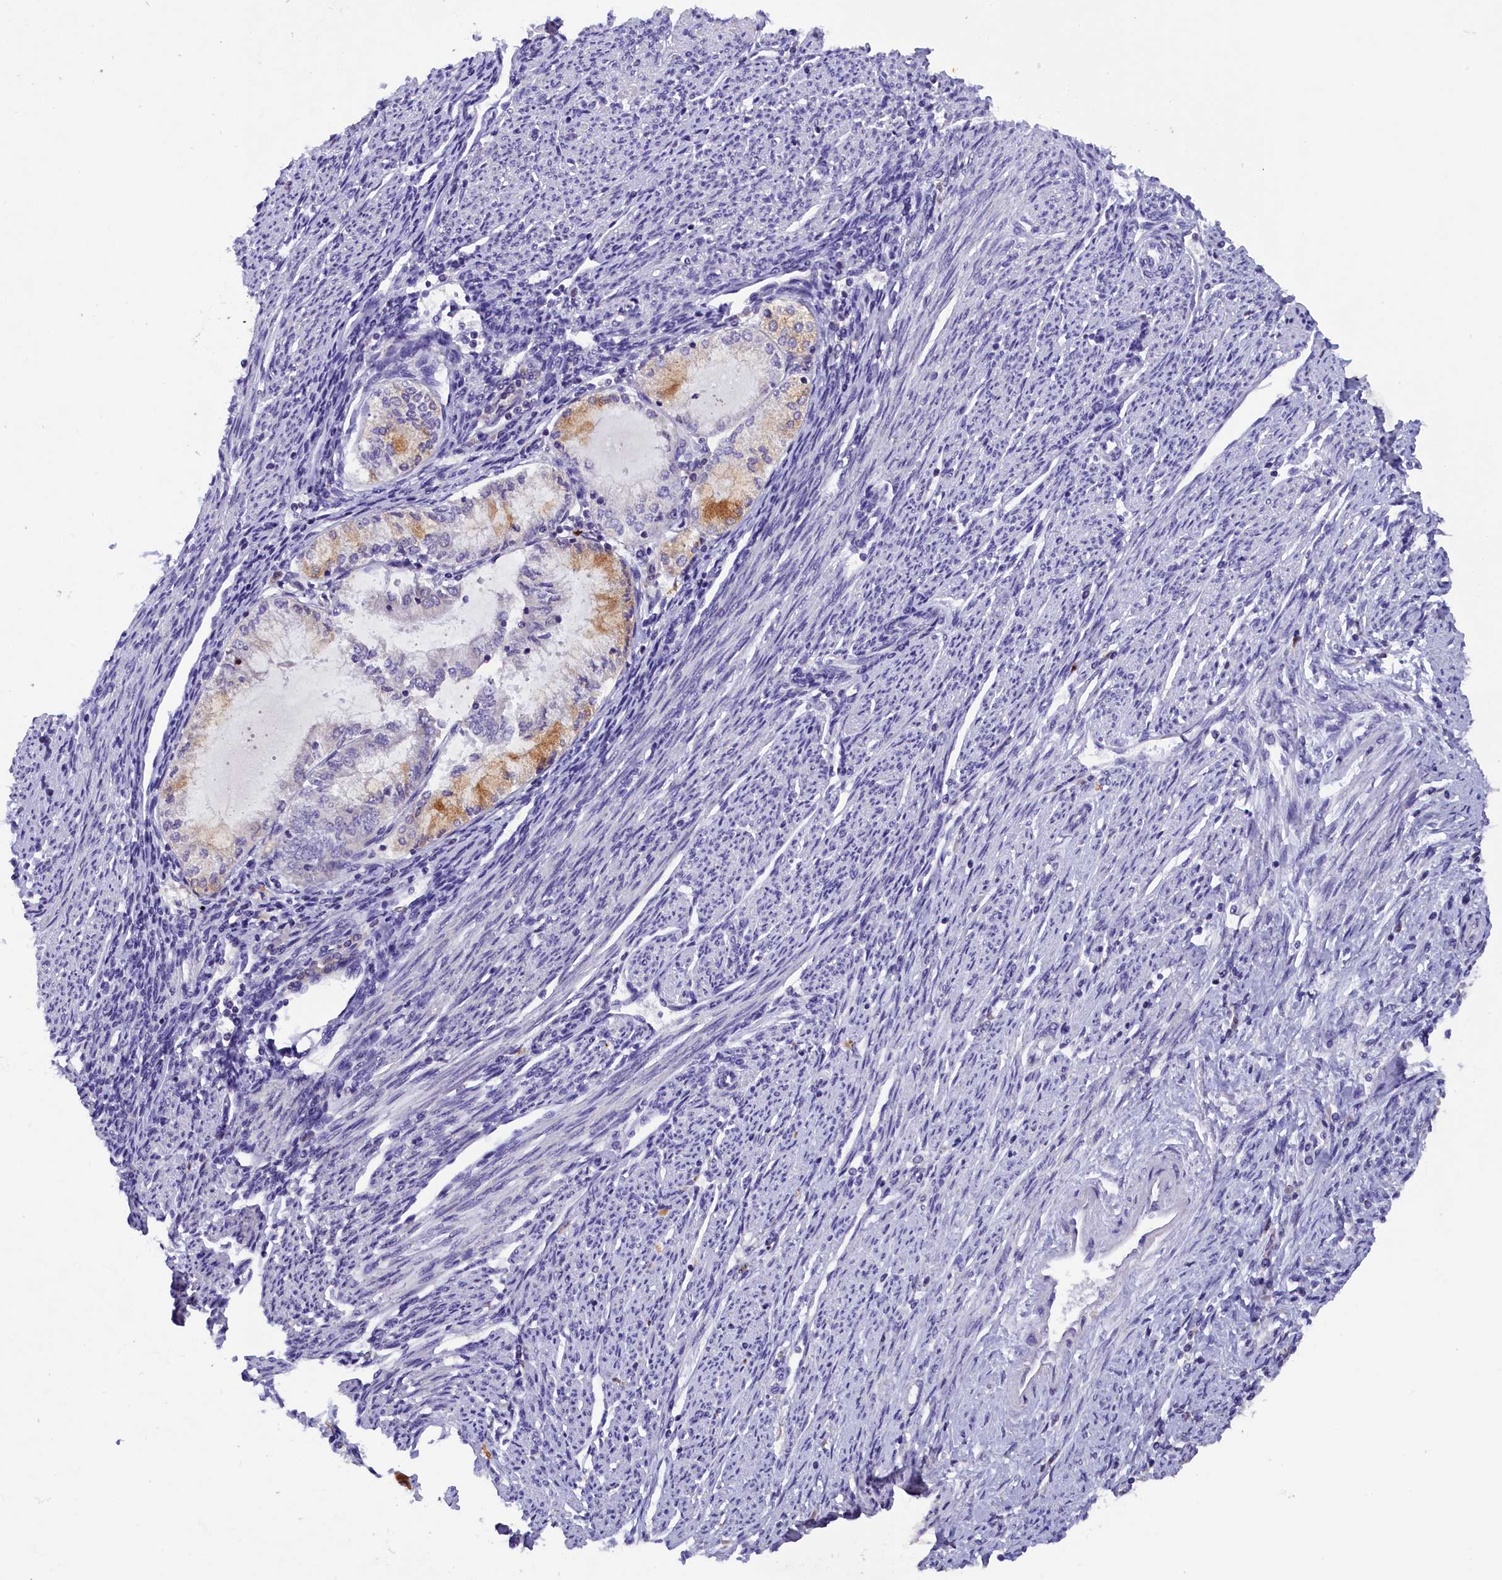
{"staining": {"intensity": "moderate", "quantity": "<25%", "location": "cytoplasmic/membranous"}, "tissue": "endometrial cancer", "cell_type": "Tumor cells", "image_type": "cancer", "snomed": [{"axis": "morphology", "description": "Adenocarcinoma, NOS"}, {"axis": "topography", "description": "Endometrium"}], "caption": "There is low levels of moderate cytoplasmic/membranous staining in tumor cells of endometrial cancer (adenocarcinoma), as demonstrated by immunohistochemical staining (brown color).", "gene": "BTBD9", "patient": {"sex": "female", "age": 79}}